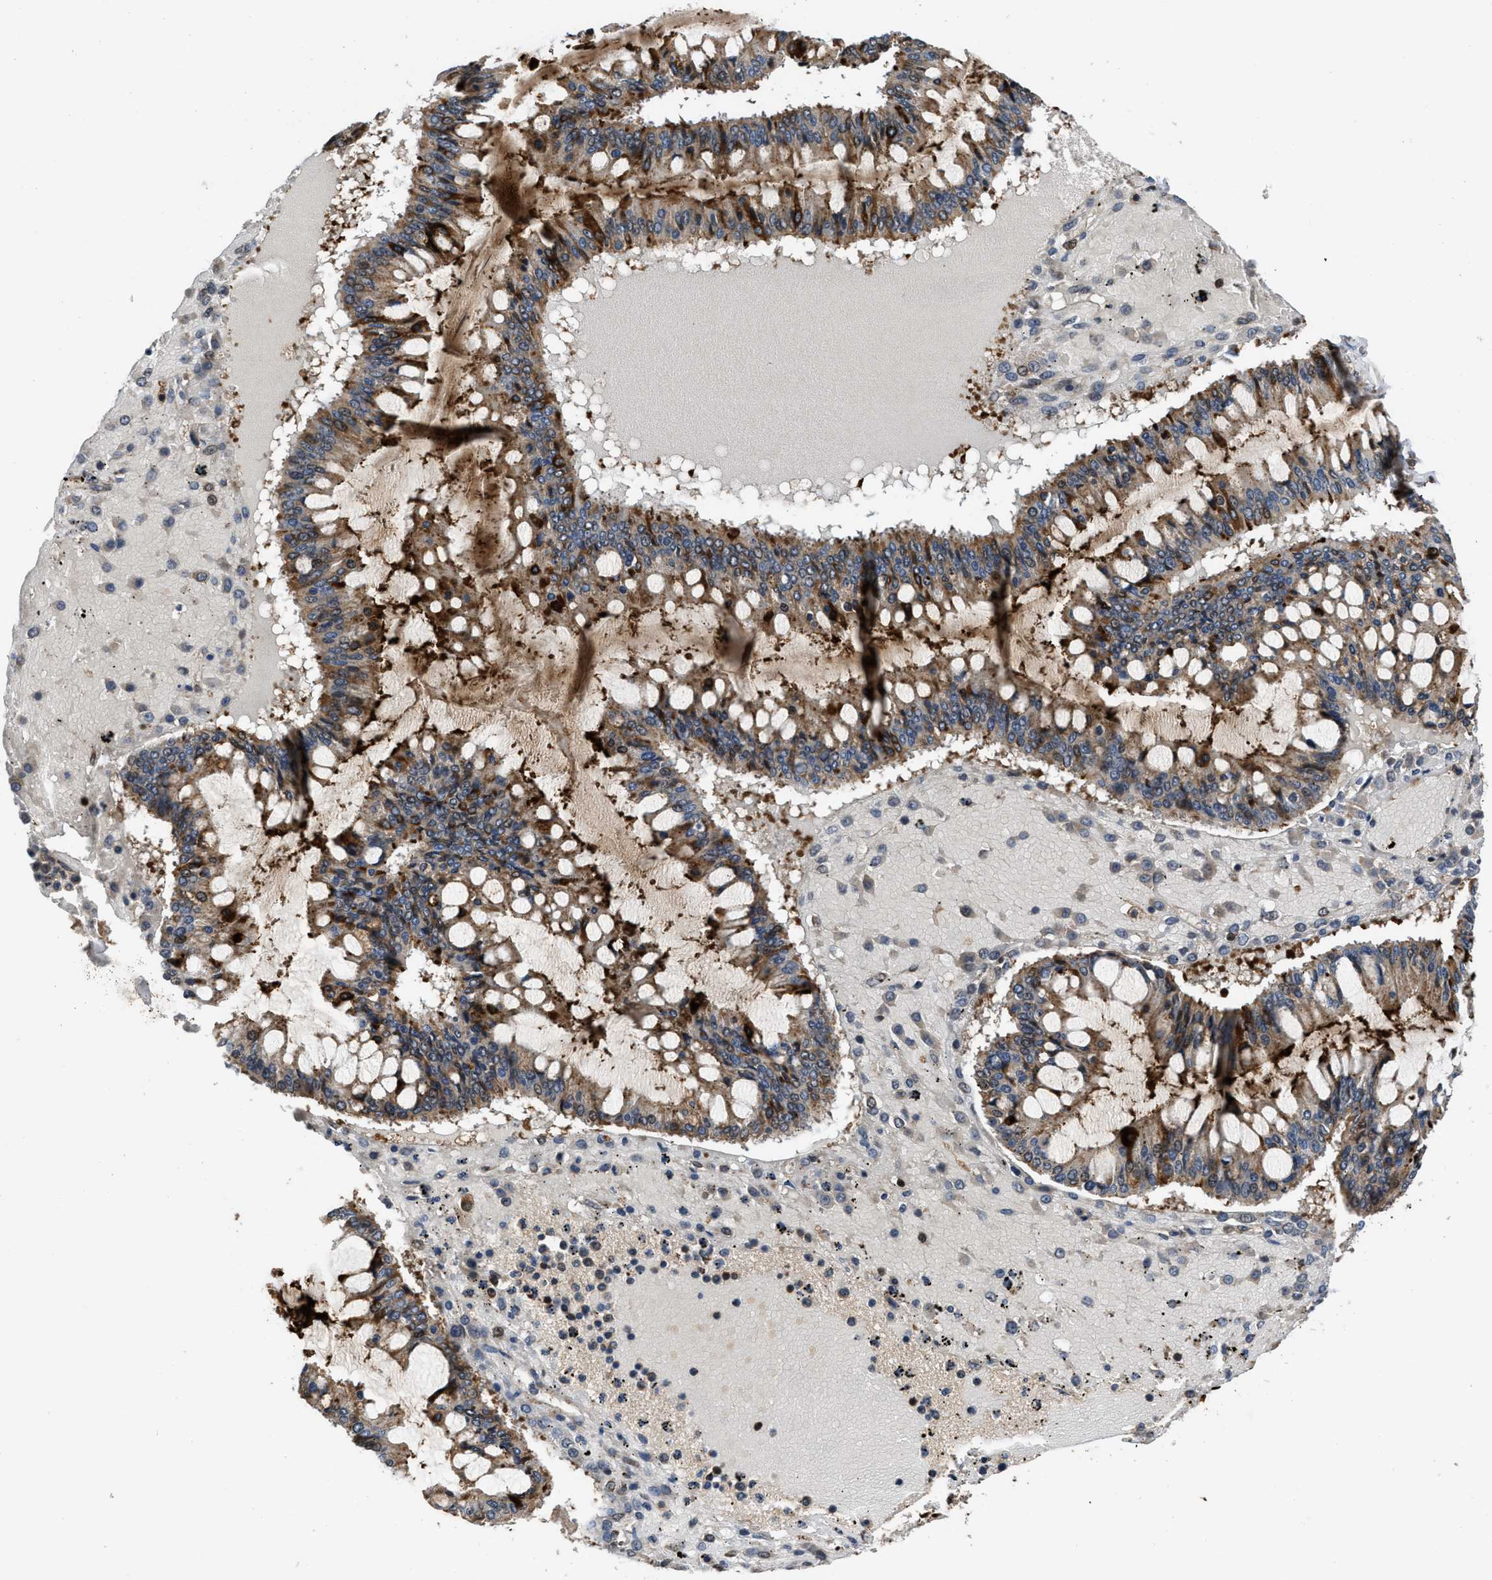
{"staining": {"intensity": "moderate", "quantity": ">75%", "location": "cytoplasmic/membranous"}, "tissue": "ovarian cancer", "cell_type": "Tumor cells", "image_type": "cancer", "snomed": [{"axis": "morphology", "description": "Cystadenocarcinoma, mucinous, NOS"}, {"axis": "topography", "description": "Ovary"}], "caption": "Immunohistochemistry micrograph of mucinous cystadenocarcinoma (ovarian) stained for a protein (brown), which exhibits medium levels of moderate cytoplasmic/membranous staining in about >75% of tumor cells.", "gene": "CTBS", "patient": {"sex": "female", "age": 73}}